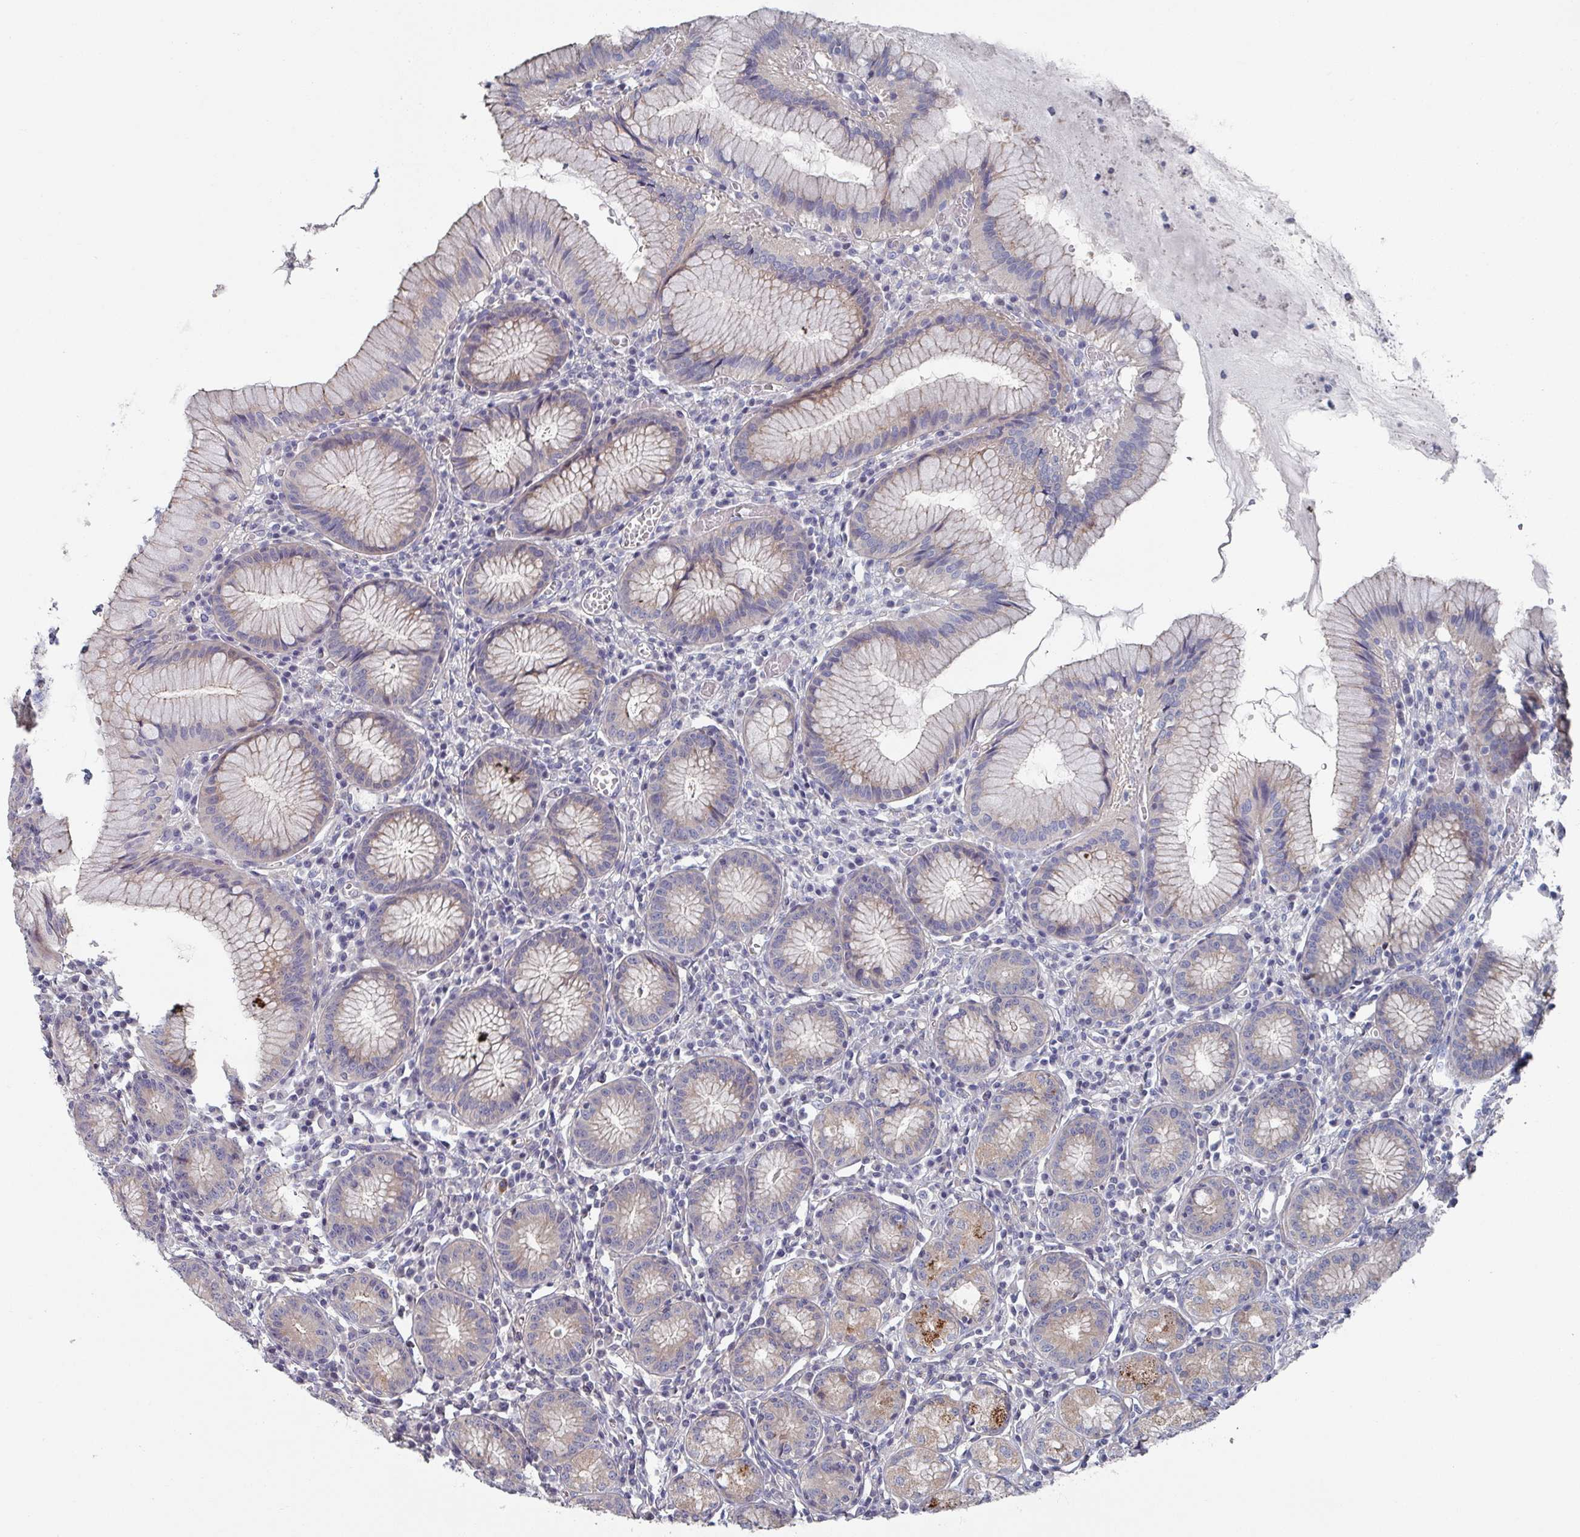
{"staining": {"intensity": "strong", "quantity": "25%-75%", "location": "cytoplasmic/membranous"}, "tissue": "stomach", "cell_type": "Glandular cells", "image_type": "normal", "snomed": [{"axis": "morphology", "description": "Normal tissue, NOS"}, {"axis": "topography", "description": "Stomach"}], "caption": "Glandular cells show strong cytoplasmic/membranous positivity in about 25%-75% of cells in benign stomach.", "gene": "EFL1", "patient": {"sex": "male", "age": 55}}